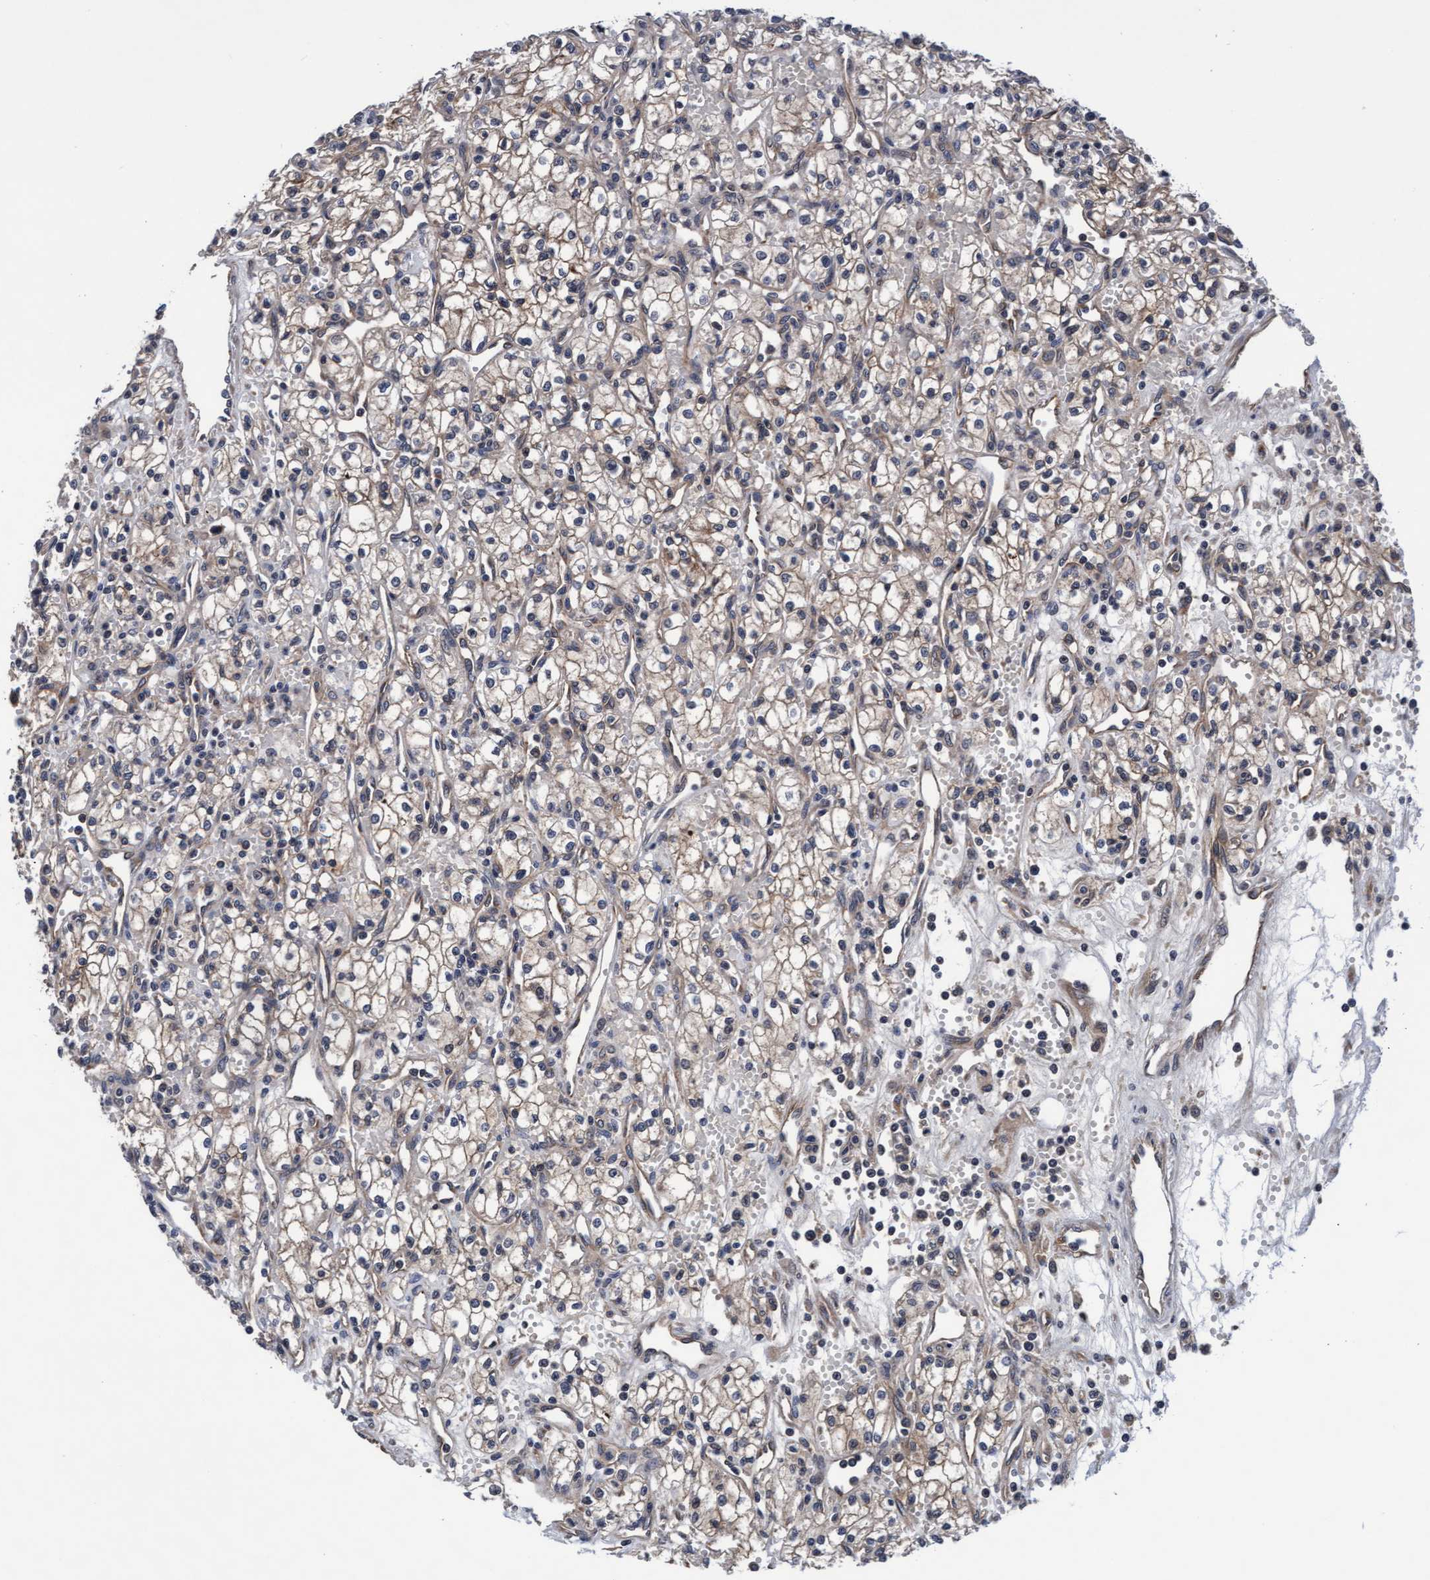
{"staining": {"intensity": "negative", "quantity": "none", "location": "none"}, "tissue": "renal cancer", "cell_type": "Tumor cells", "image_type": "cancer", "snomed": [{"axis": "morphology", "description": "Adenocarcinoma, NOS"}, {"axis": "topography", "description": "Kidney"}], "caption": "Immunohistochemical staining of renal cancer (adenocarcinoma) exhibits no significant positivity in tumor cells.", "gene": "EFCAB13", "patient": {"sex": "male", "age": 59}}